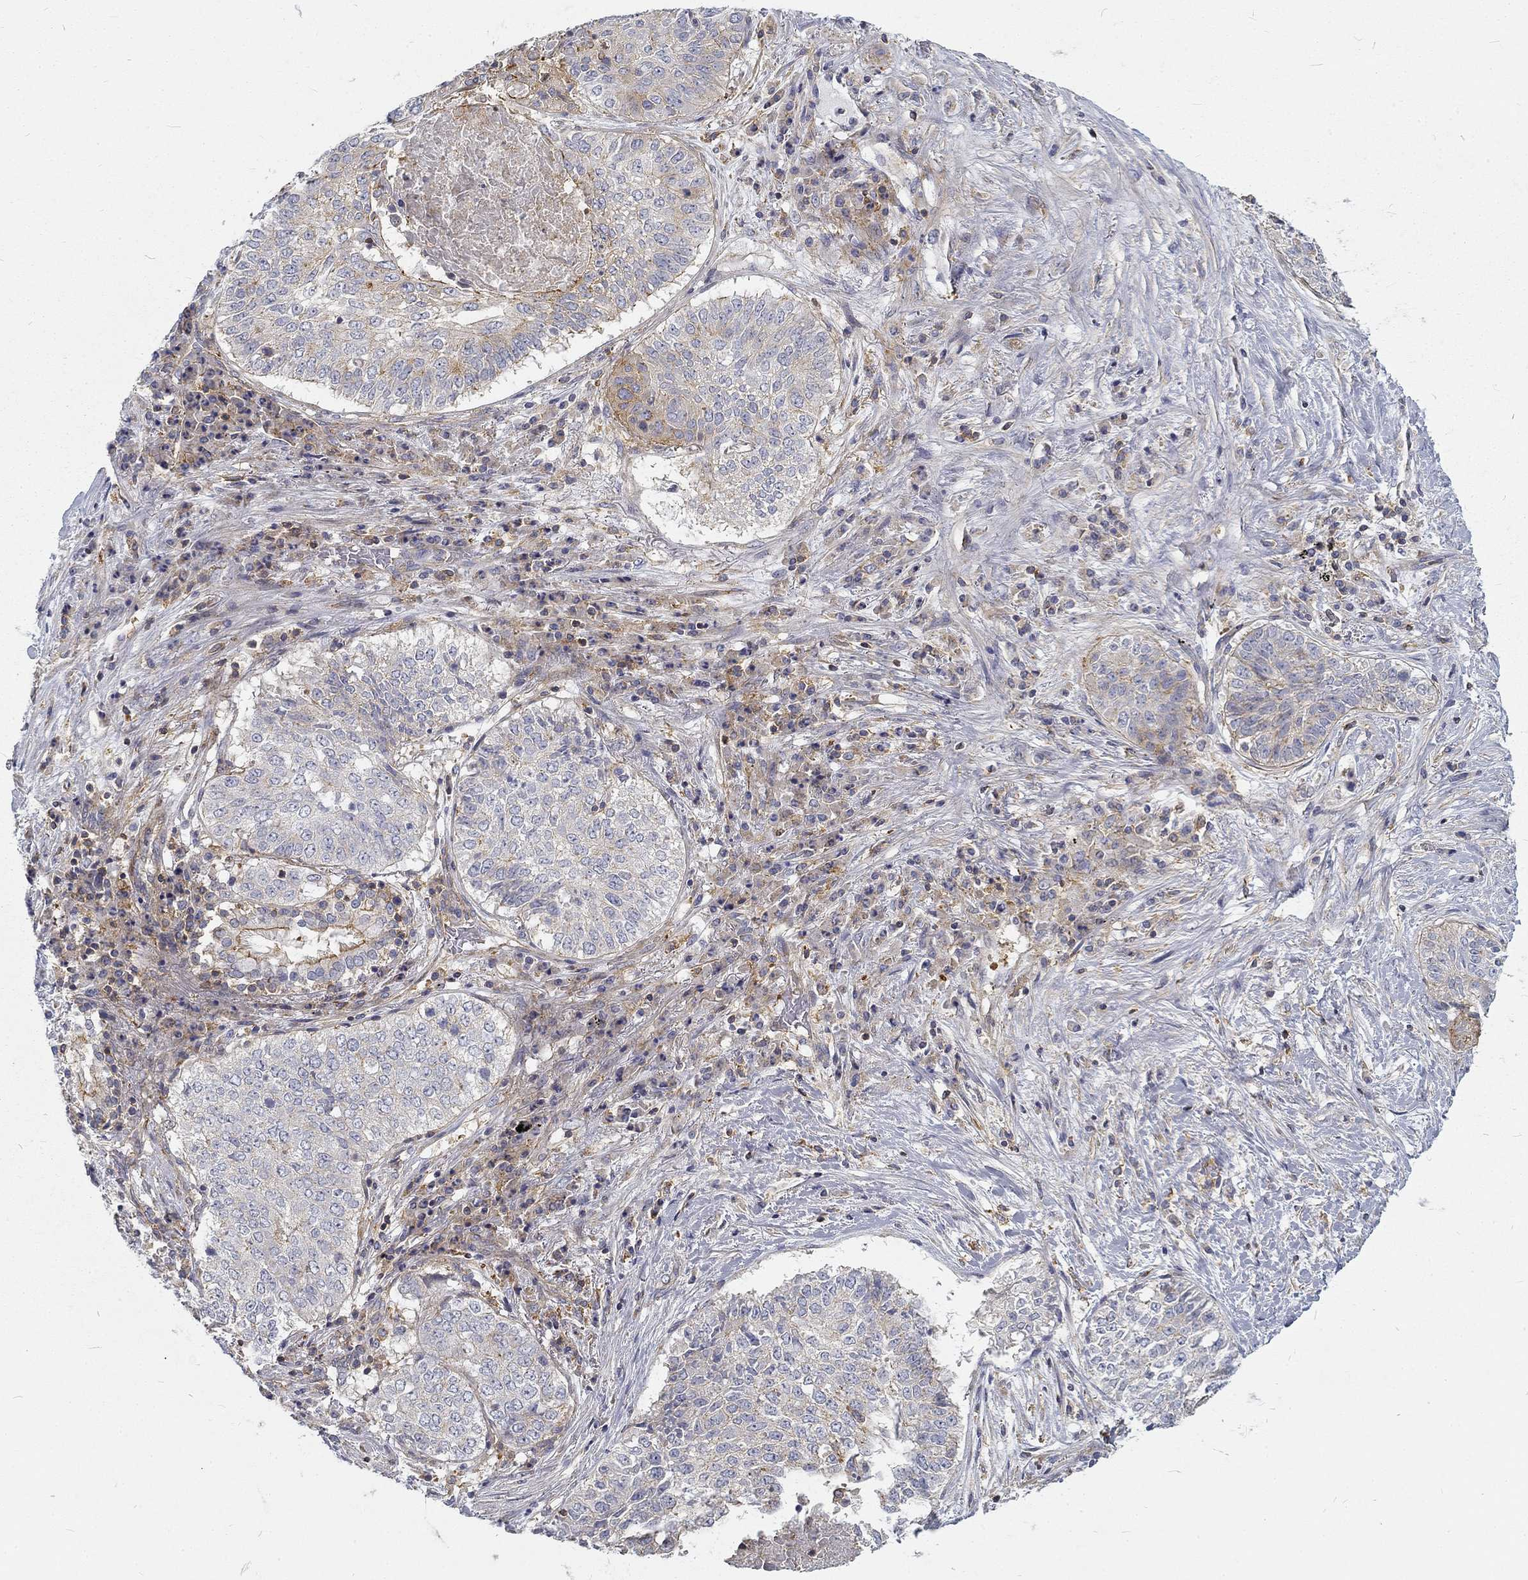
{"staining": {"intensity": "weak", "quantity": "<25%", "location": "cytoplasmic/membranous"}, "tissue": "lung cancer", "cell_type": "Tumor cells", "image_type": "cancer", "snomed": [{"axis": "morphology", "description": "Squamous cell carcinoma, NOS"}, {"axis": "topography", "description": "Lung"}], "caption": "DAB (3,3'-diaminobenzidine) immunohistochemical staining of lung squamous cell carcinoma demonstrates no significant staining in tumor cells.", "gene": "MTMR11", "patient": {"sex": "male", "age": 64}}